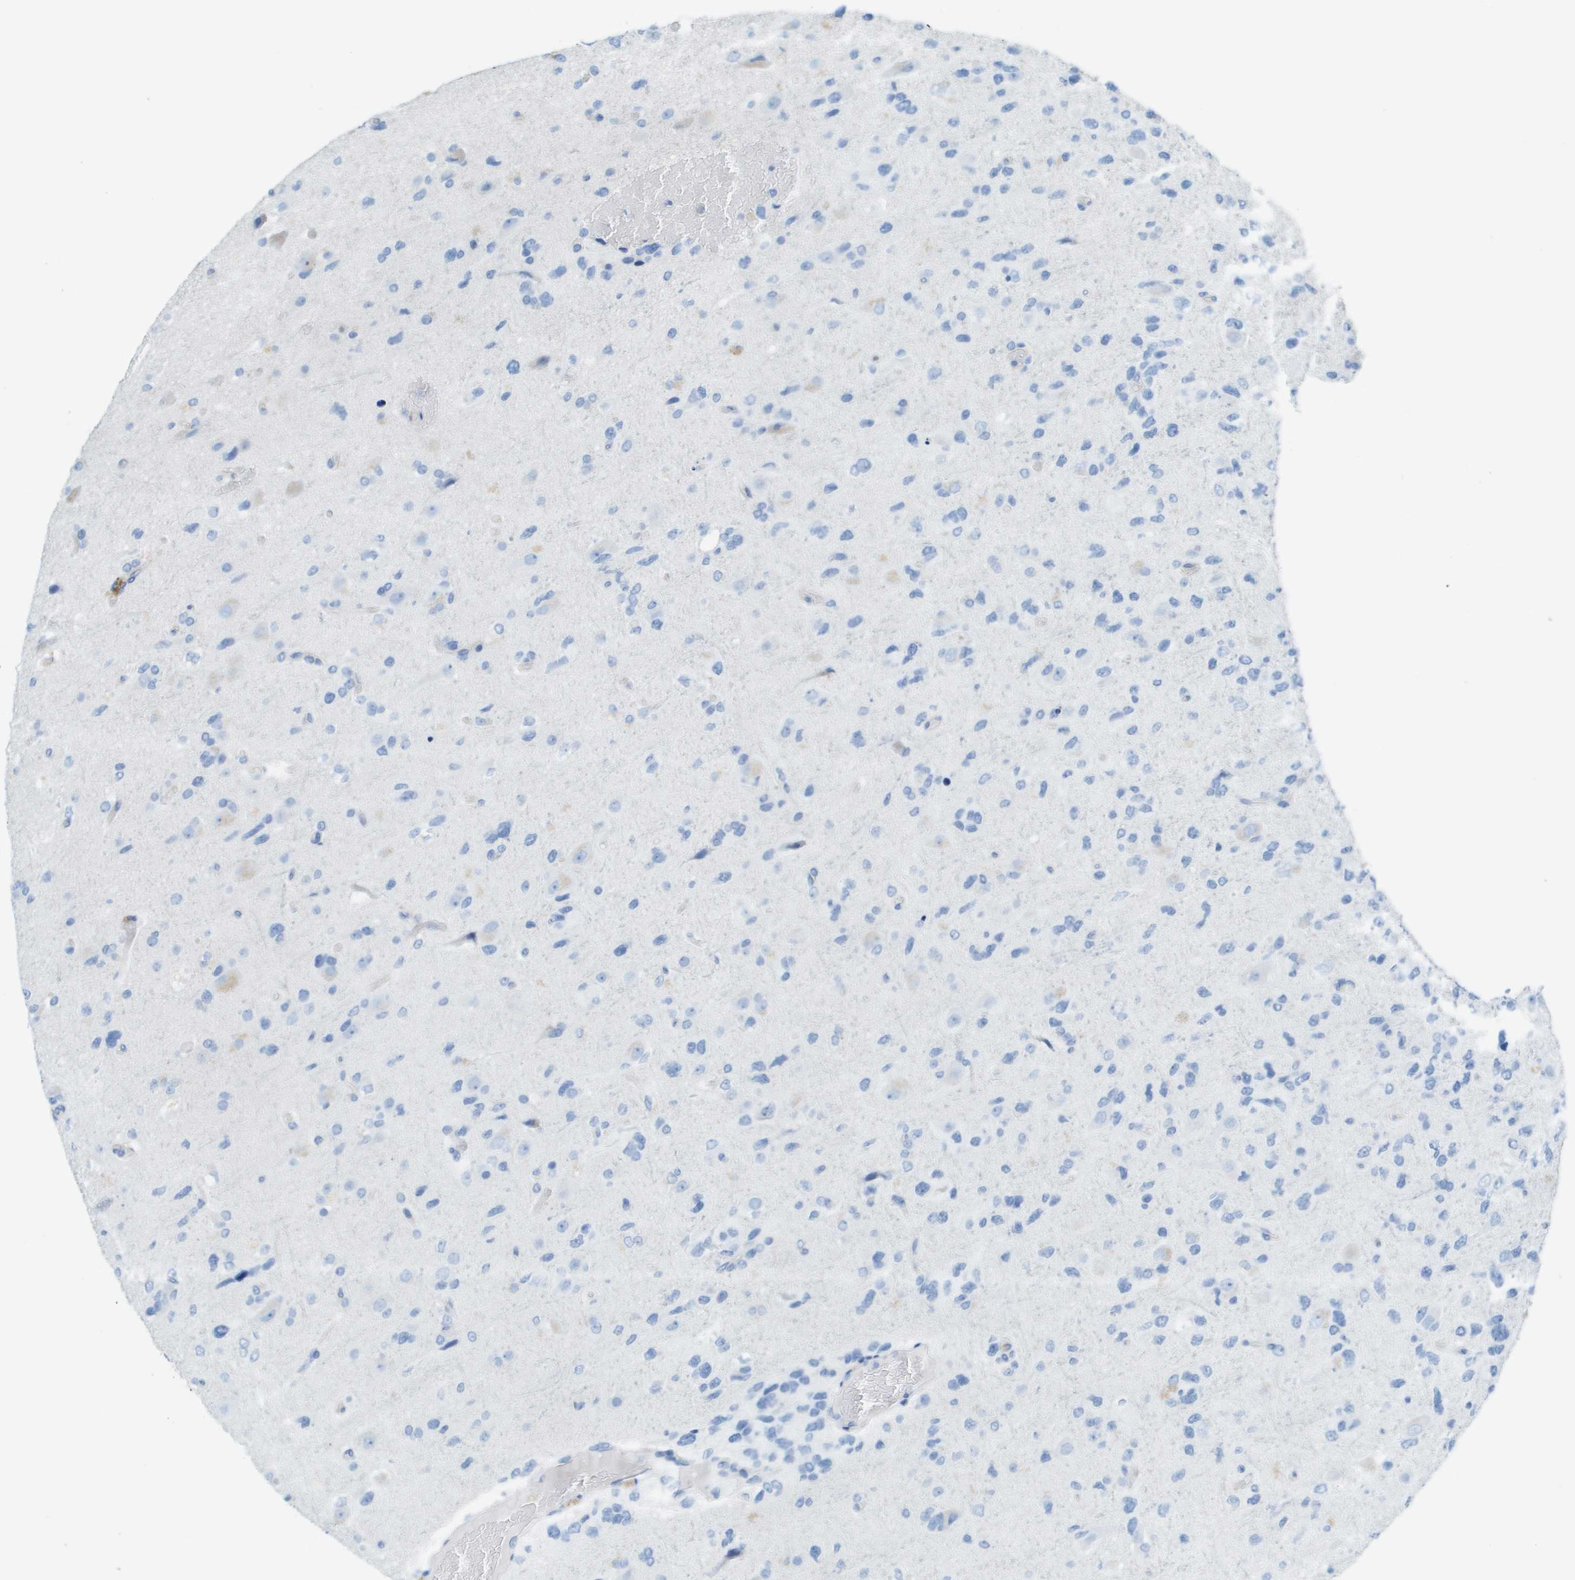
{"staining": {"intensity": "negative", "quantity": "none", "location": "none"}, "tissue": "glioma", "cell_type": "Tumor cells", "image_type": "cancer", "snomed": [{"axis": "morphology", "description": "Glioma, malignant, High grade"}, {"axis": "topography", "description": "Brain"}], "caption": "Immunohistochemistry (IHC) of malignant glioma (high-grade) demonstrates no positivity in tumor cells.", "gene": "CD46", "patient": {"sex": "female", "age": 58}}